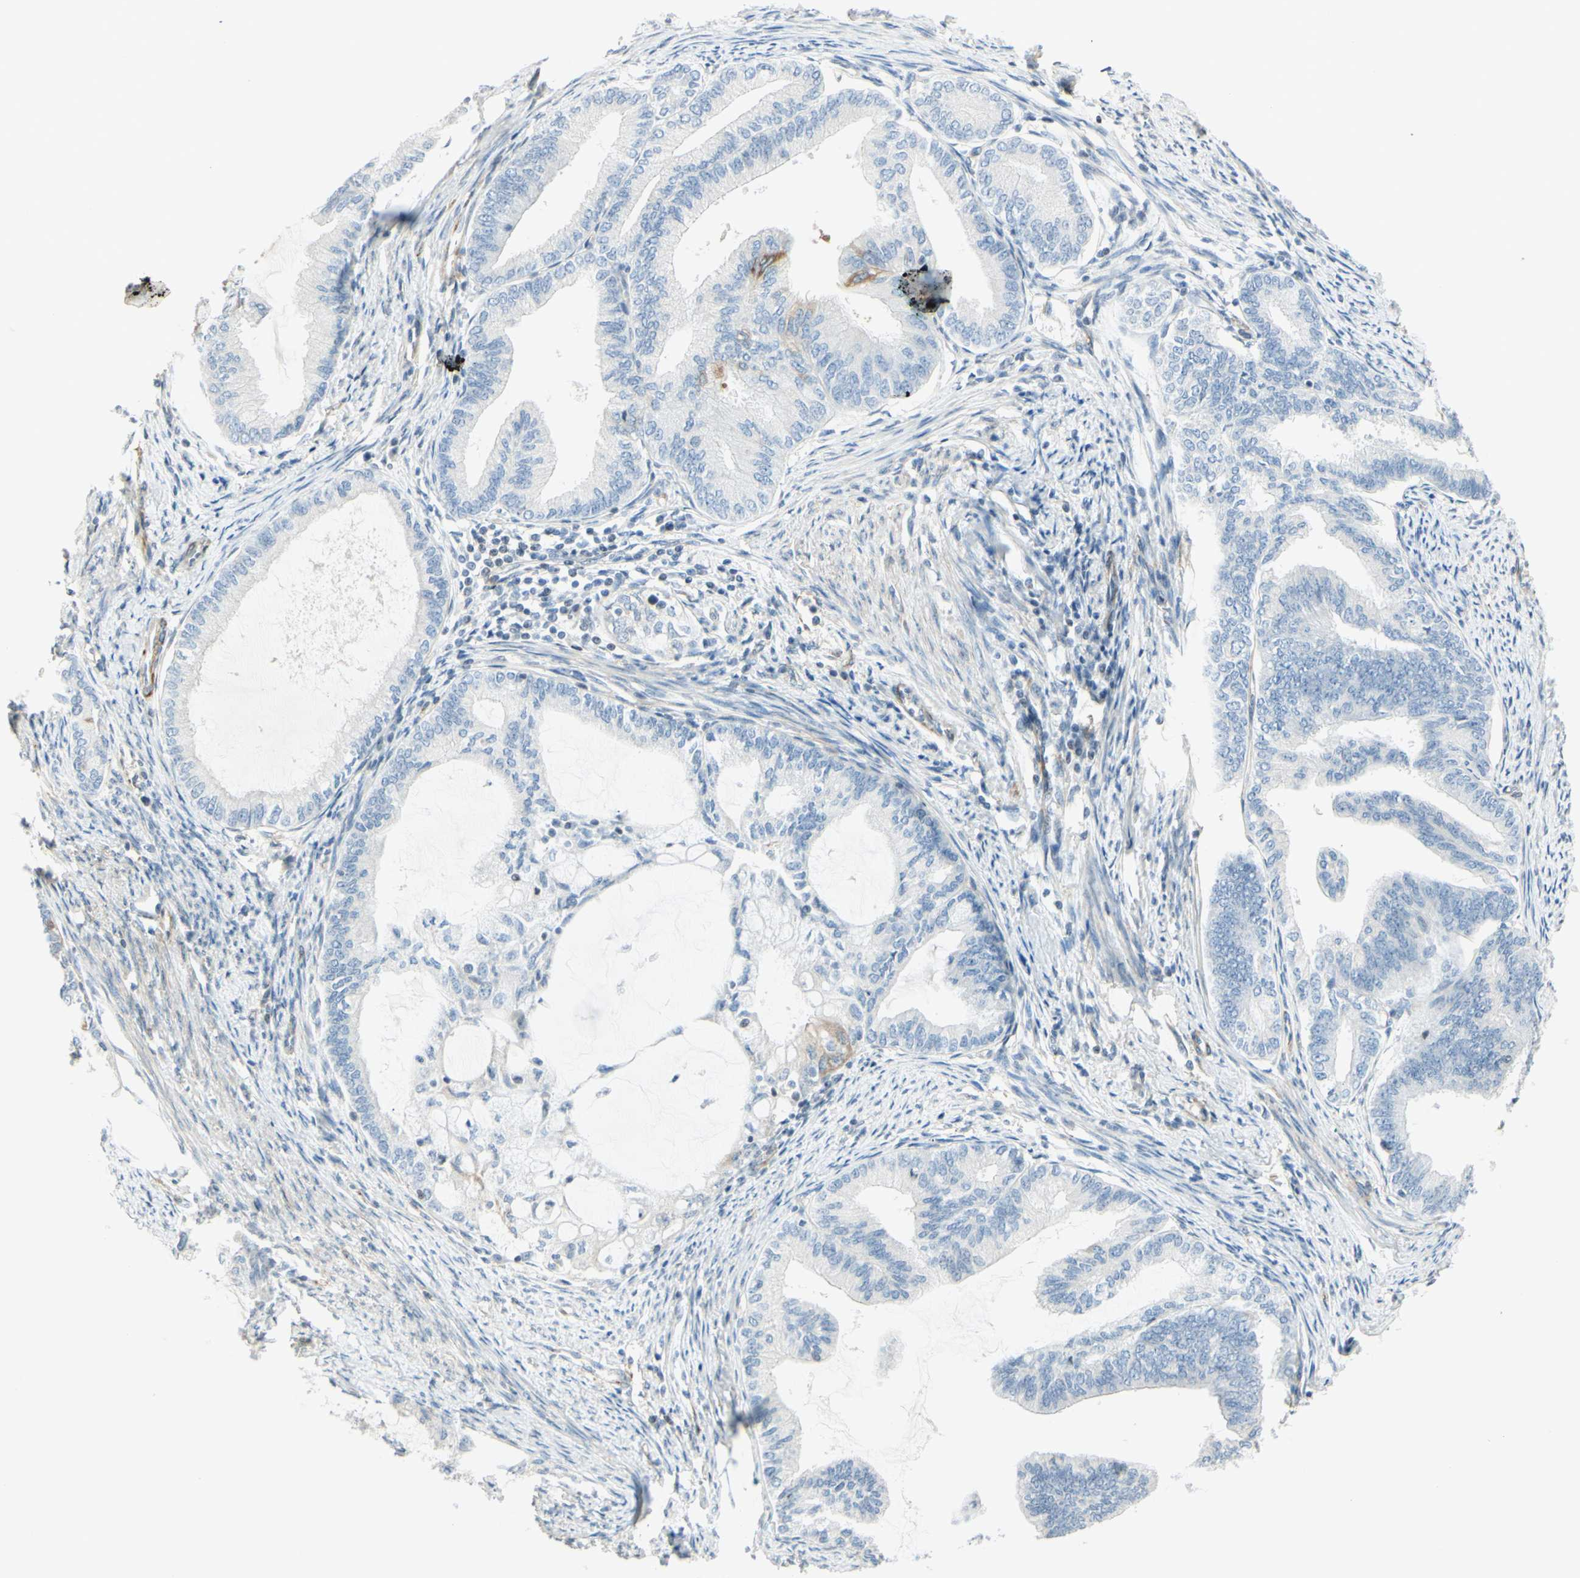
{"staining": {"intensity": "moderate", "quantity": "<25%", "location": "cytoplasmic/membranous"}, "tissue": "endometrial cancer", "cell_type": "Tumor cells", "image_type": "cancer", "snomed": [{"axis": "morphology", "description": "Adenocarcinoma, NOS"}, {"axis": "topography", "description": "Endometrium"}], "caption": "Tumor cells show low levels of moderate cytoplasmic/membranous positivity in approximately <25% of cells in adenocarcinoma (endometrial). The protein is stained brown, and the nuclei are stained in blue (DAB (3,3'-diaminobenzidine) IHC with brightfield microscopy, high magnification).", "gene": "MAP1B", "patient": {"sex": "female", "age": 86}}